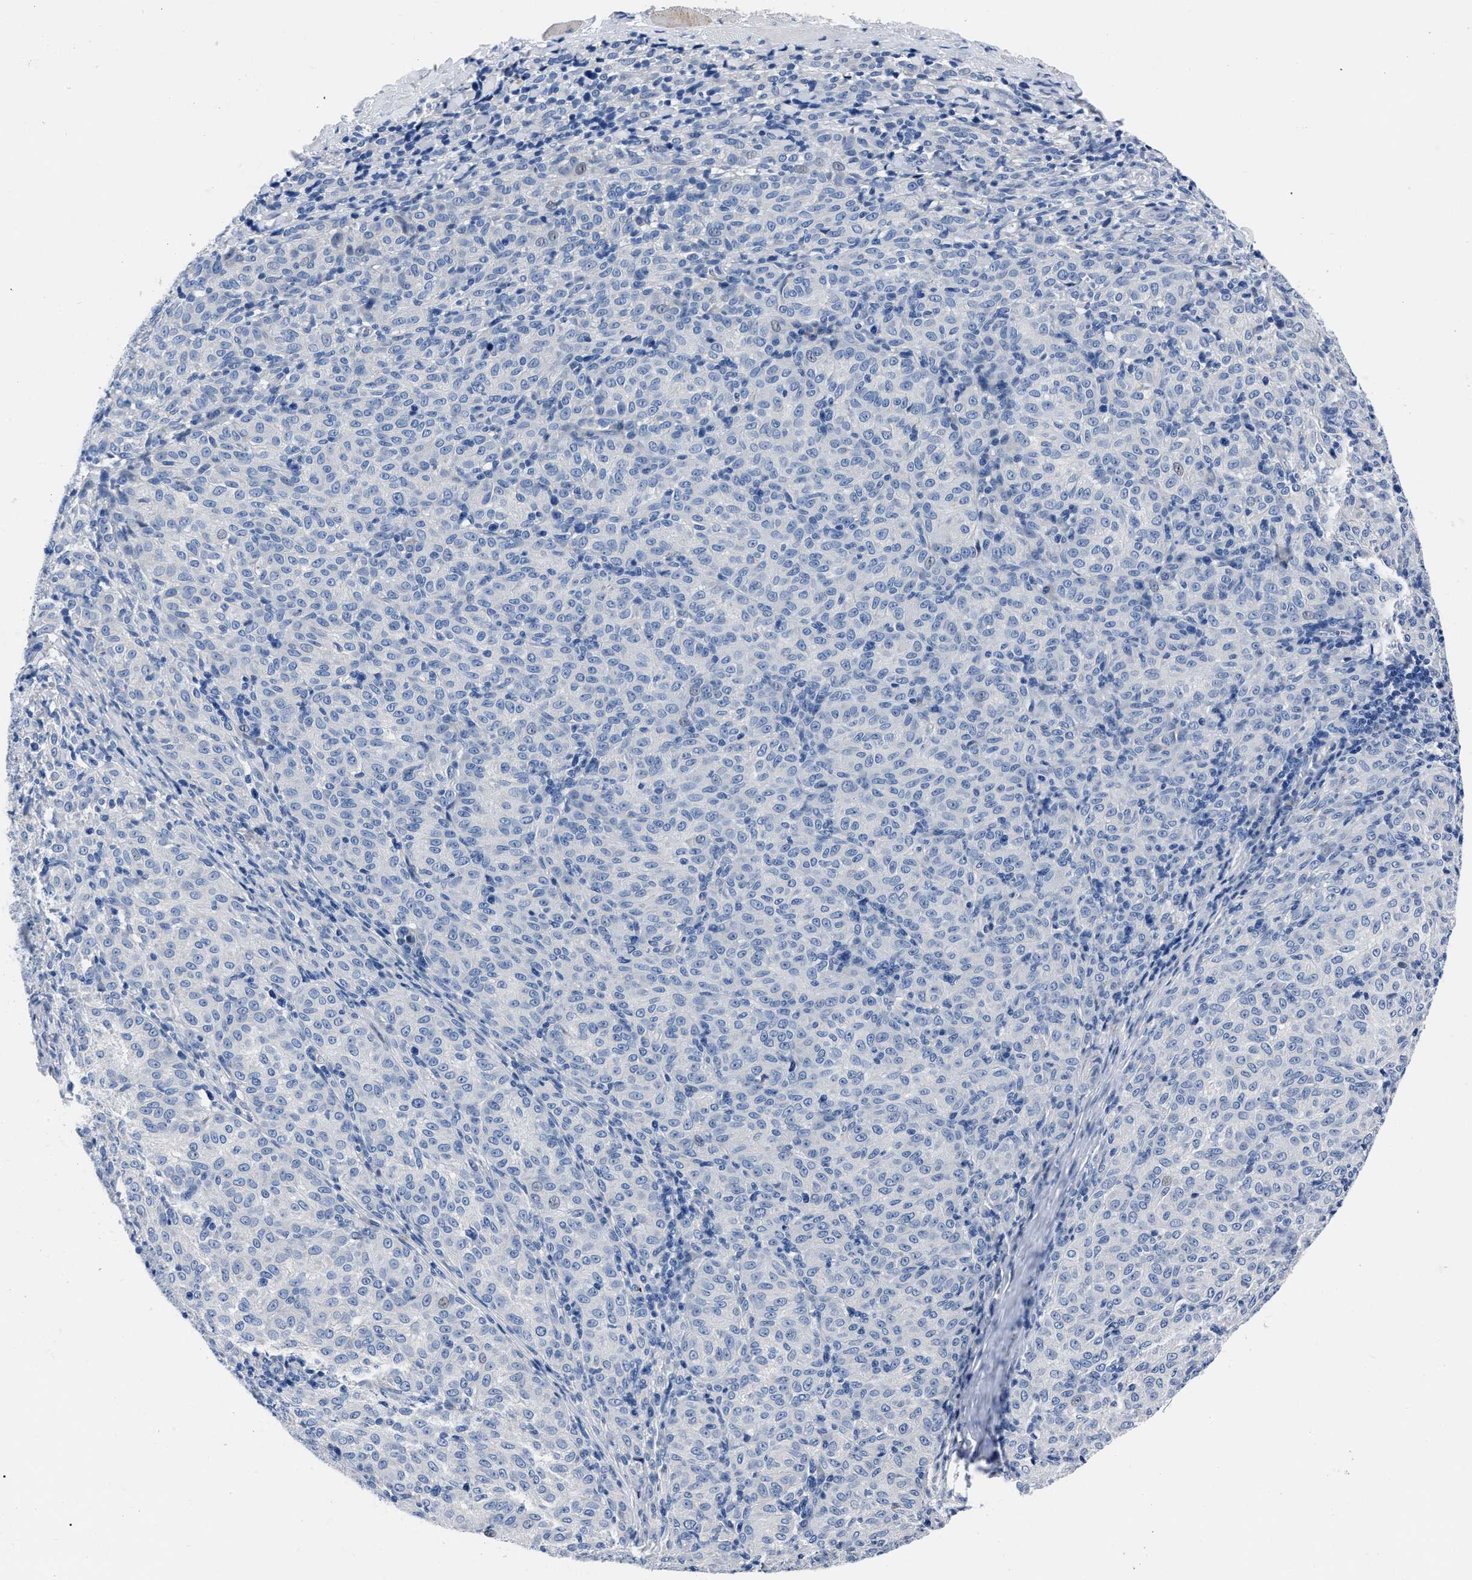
{"staining": {"intensity": "negative", "quantity": "none", "location": "none"}, "tissue": "melanoma", "cell_type": "Tumor cells", "image_type": "cancer", "snomed": [{"axis": "morphology", "description": "Malignant melanoma, NOS"}, {"axis": "topography", "description": "Skin"}], "caption": "Tumor cells are negative for protein expression in human malignant melanoma.", "gene": "MOV10L1", "patient": {"sex": "female", "age": 72}}